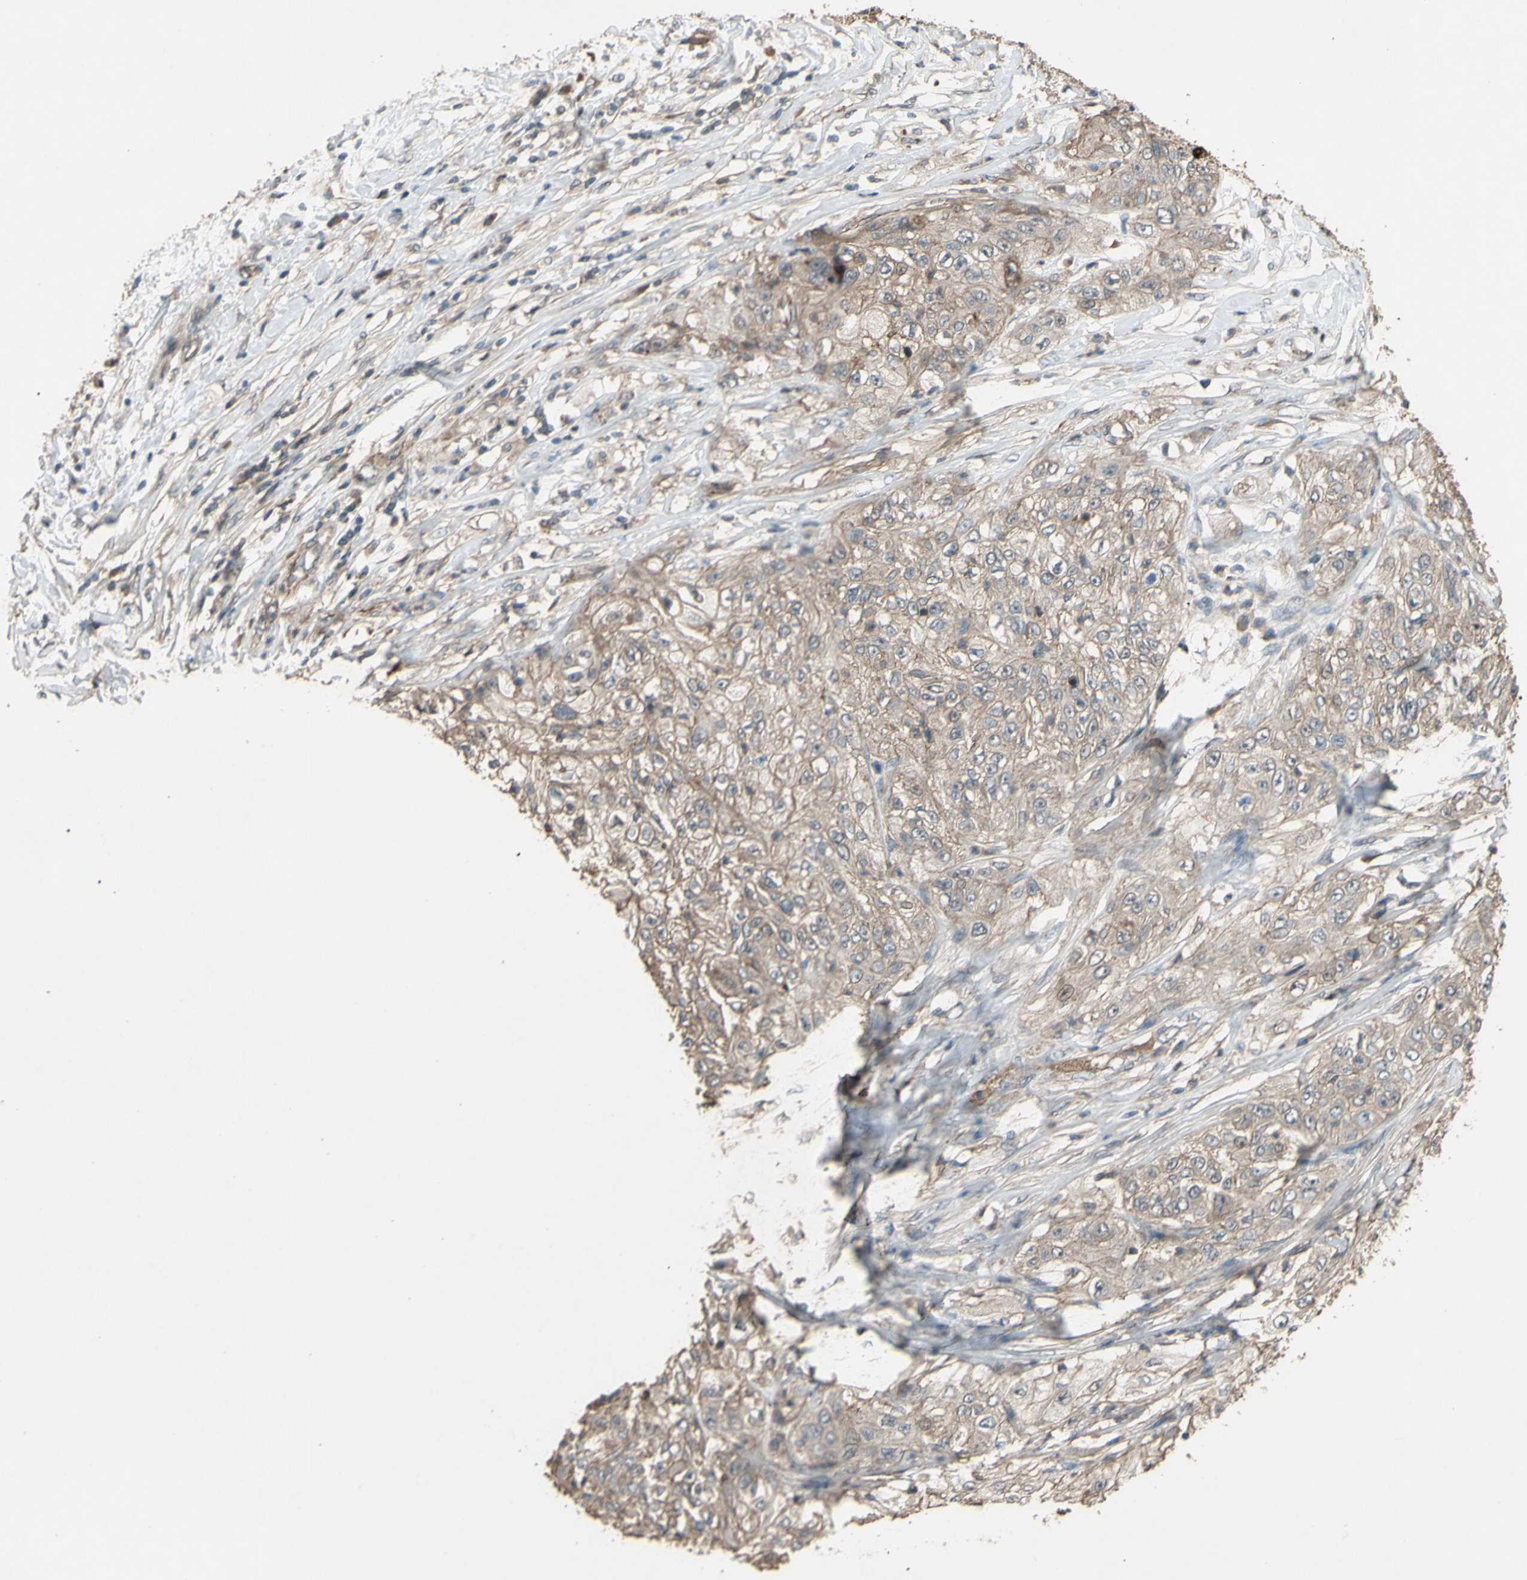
{"staining": {"intensity": "weak", "quantity": ">75%", "location": "cytoplasmic/membranous"}, "tissue": "lung cancer", "cell_type": "Tumor cells", "image_type": "cancer", "snomed": [{"axis": "morphology", "description": "Inflammation, NOS"}, {"axis": "morphology", "description": "Squamous cell carcinoma, NOS"}, {"axis": "topography", "description": "Lymph node"}, {"axis": "topography", "description": "Soft tissue"}, {"axis": "topography", "description": "Lung"}], "caption": "Approximately >75% of tumor cells in human squamous cell carcinoma (lung) show weak cytoplasmic/membranous protein staining as visualized by brown immunohistochemical staining.", "gene": "SHROOM4", "patient": {"sex": "male", "age": 66}}